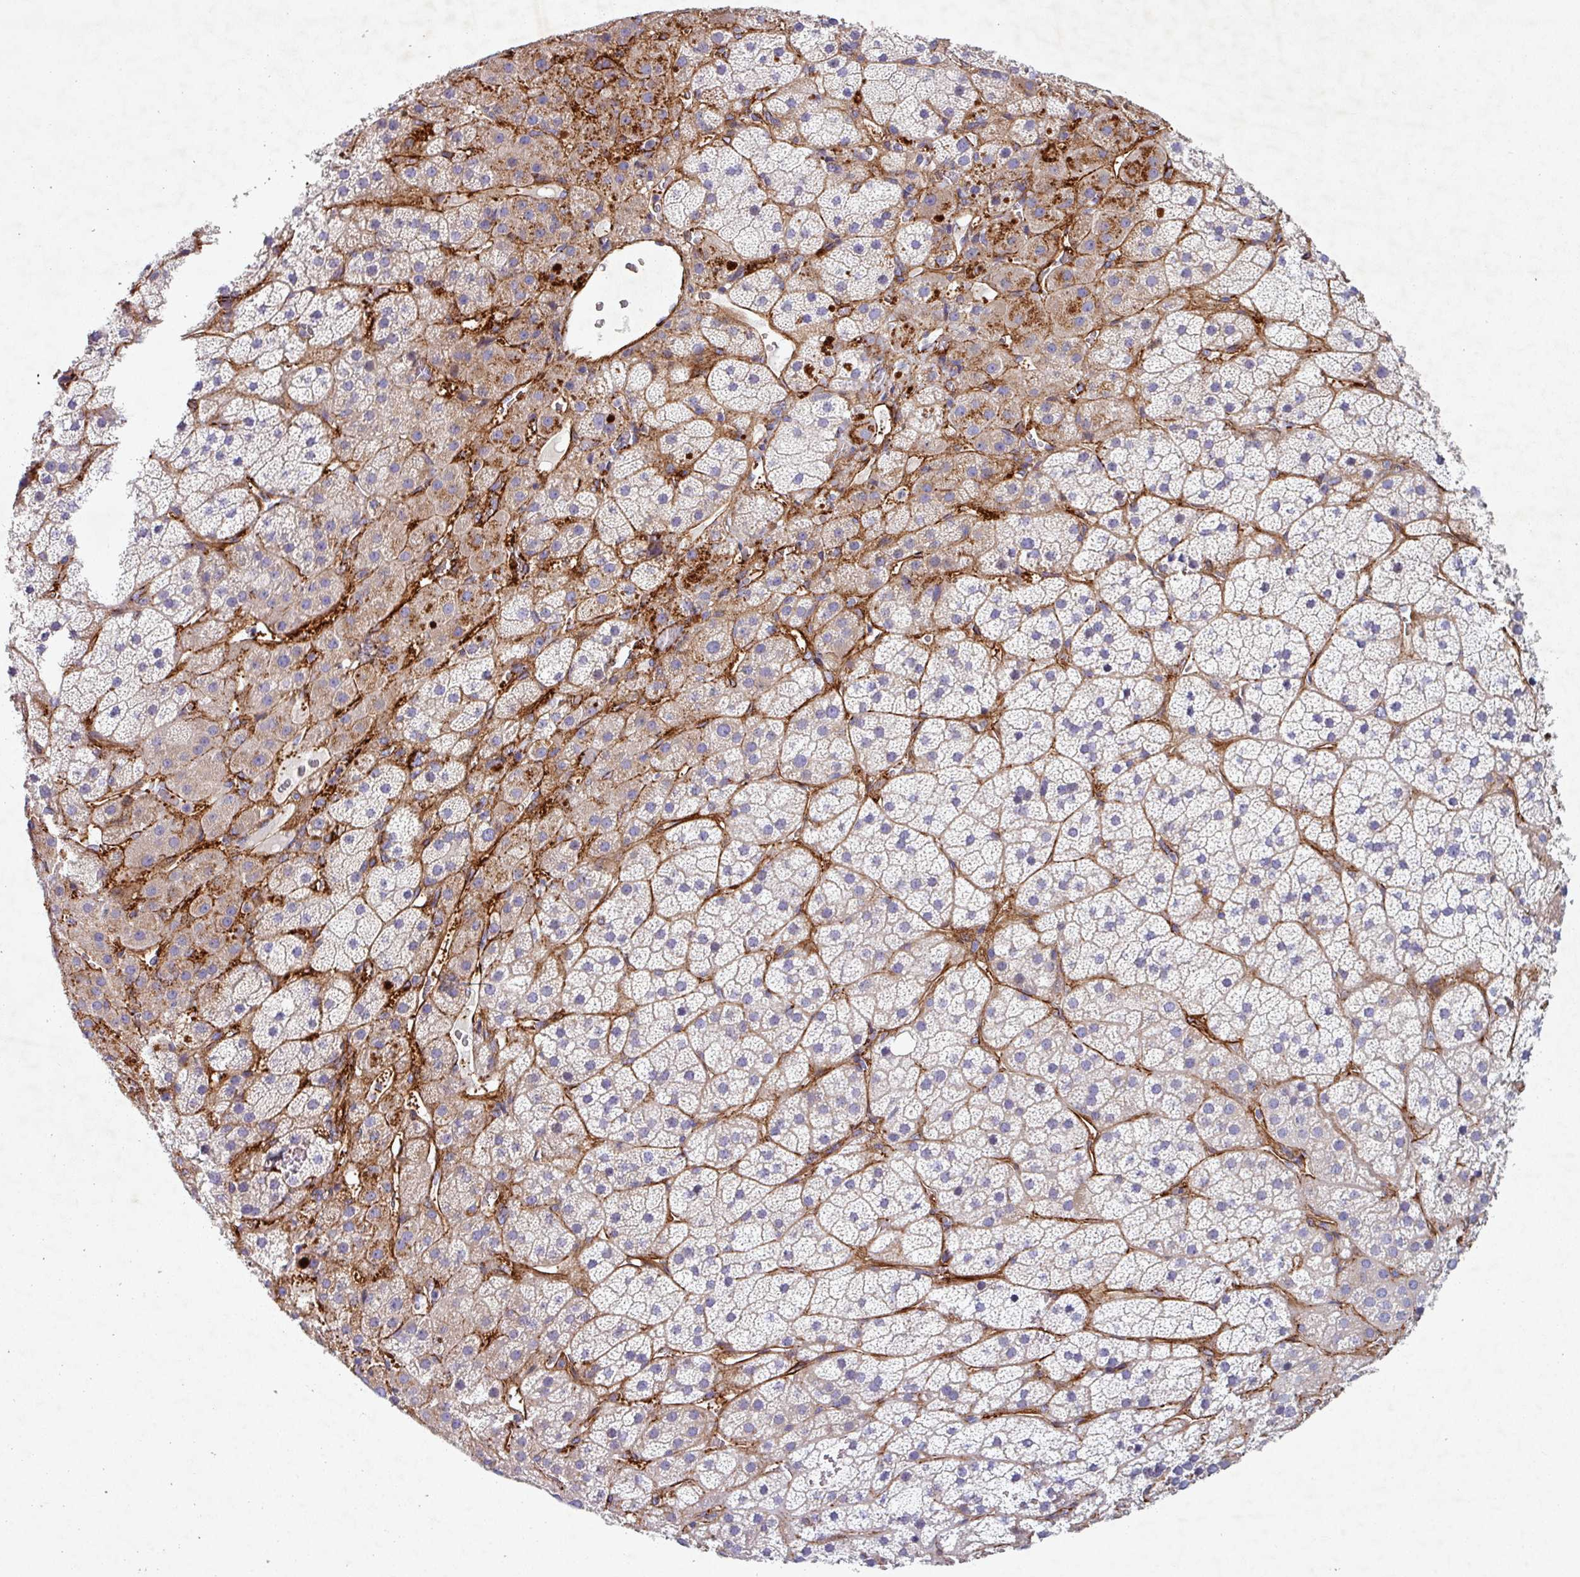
{"staining": {"intensity": "moderate", "quantity": "<25%", "location": "cytoplasmic/membranous"}, "tissue": "adrenal gland", "cell_type": "Glandular cells", "image_type": "normal", "snomed": [{"axis": "morphology", "description": "Normal tissue, NOS"}, {"axis": "topography", "description": "Adrenal gland"}], "caption": "Adrenal gland stained with DAB IHC reveals low levels of moderate cytoplasmic/membranous positivity in approximately <25% of glandular cells.", "gene": "ATP2C2", "patient": {"sex": "male", "age": 57}}